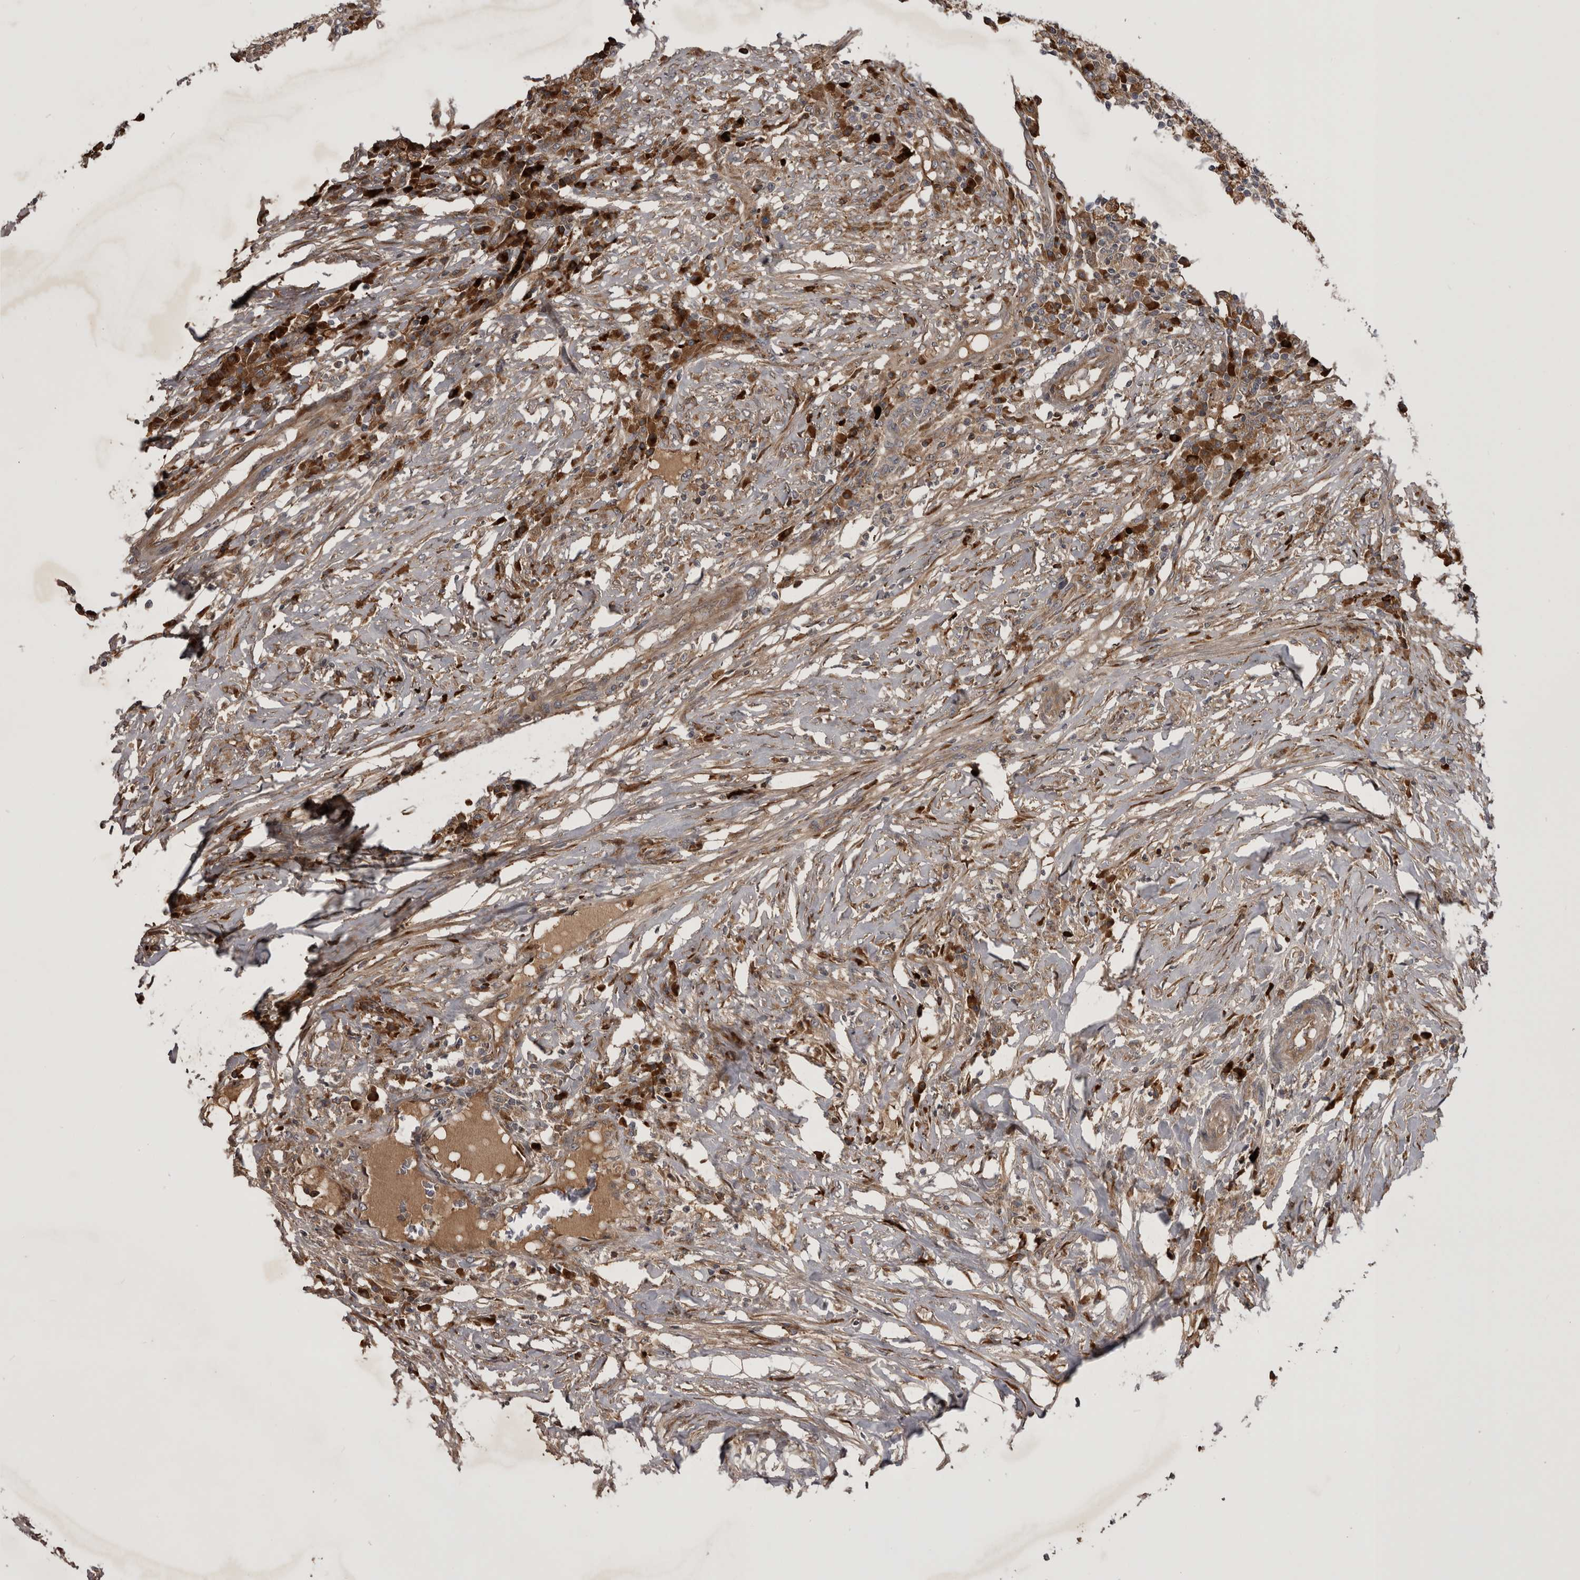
{"staining": {"intensity": "moderate", "quantity": ">75%", "location": "cytoplasmic/membranous"}, "tissue": "colorectal cancer", "cell_type": "Tumor cells", "image_type": "cancer", "snomed": [{"axis": "morphology", "description": "Adenocarcinoma, NOS"}, {"axis": "topography", "description": "Colon"}], "caption": "Tumor cells demonstrate medium levels of moderate cytoplasmic/membranous expression in about >75% of cells in human colorectal adenocarcinoma.", "gene": "RAB3GAP2", "patient": {"sex": "male", "age": 83}}